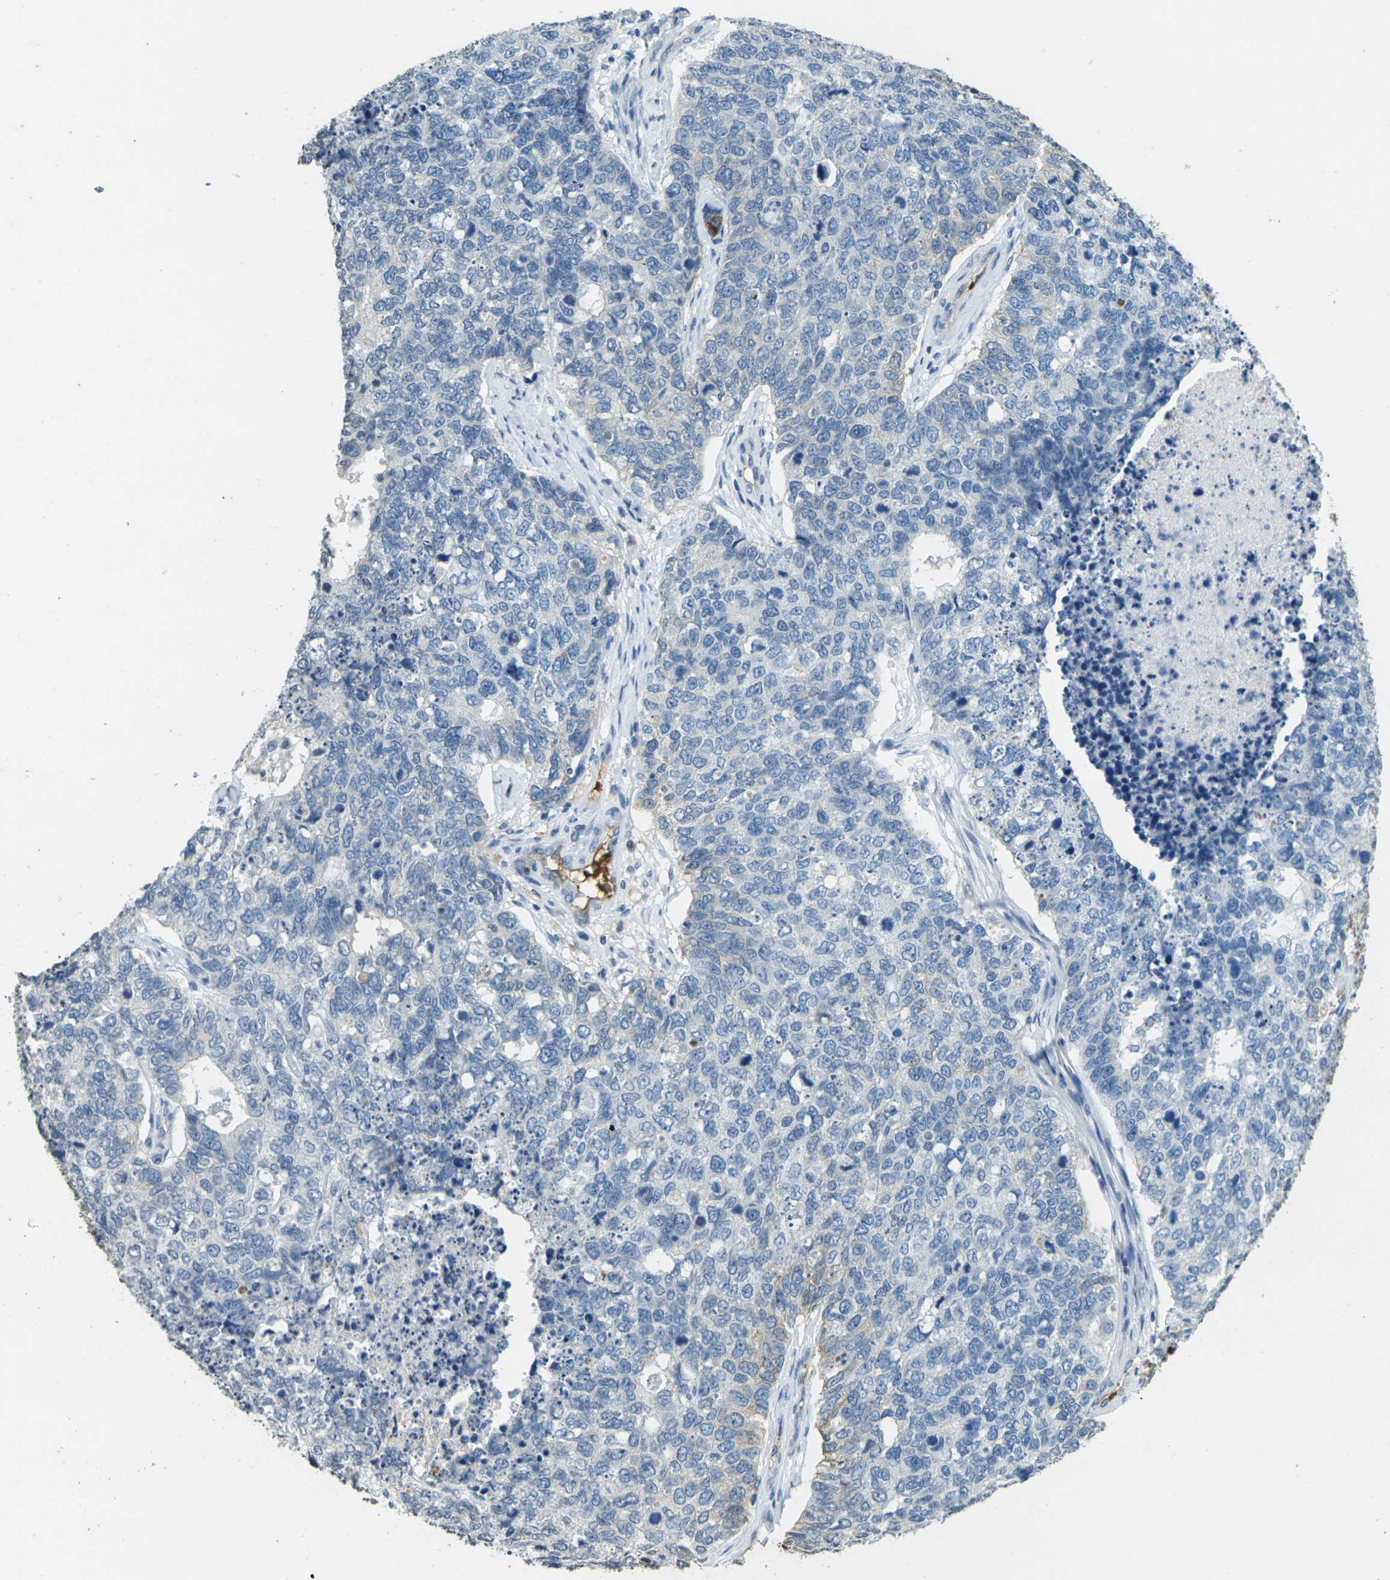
{"staining": {"intensity": "negative", "quantity": "none", "location": "none"}, "tissue": "cervical cancer", "cell_type": "Tumor cells", "image_type": "cancer", "snomed": [{"axis": "morphology", "description": "Squamous cell carcinoma, NOS"}, {"axis": "topography", "description": "Cervix"}], "caption": "High power microscopy histopathology image of an immunohistochemistry (IHC) micrograph of cervical cancer, revealing no significant staining in tumor cells.", "gene": "HBB", "patient": {"sex": "female", "age": 63}}